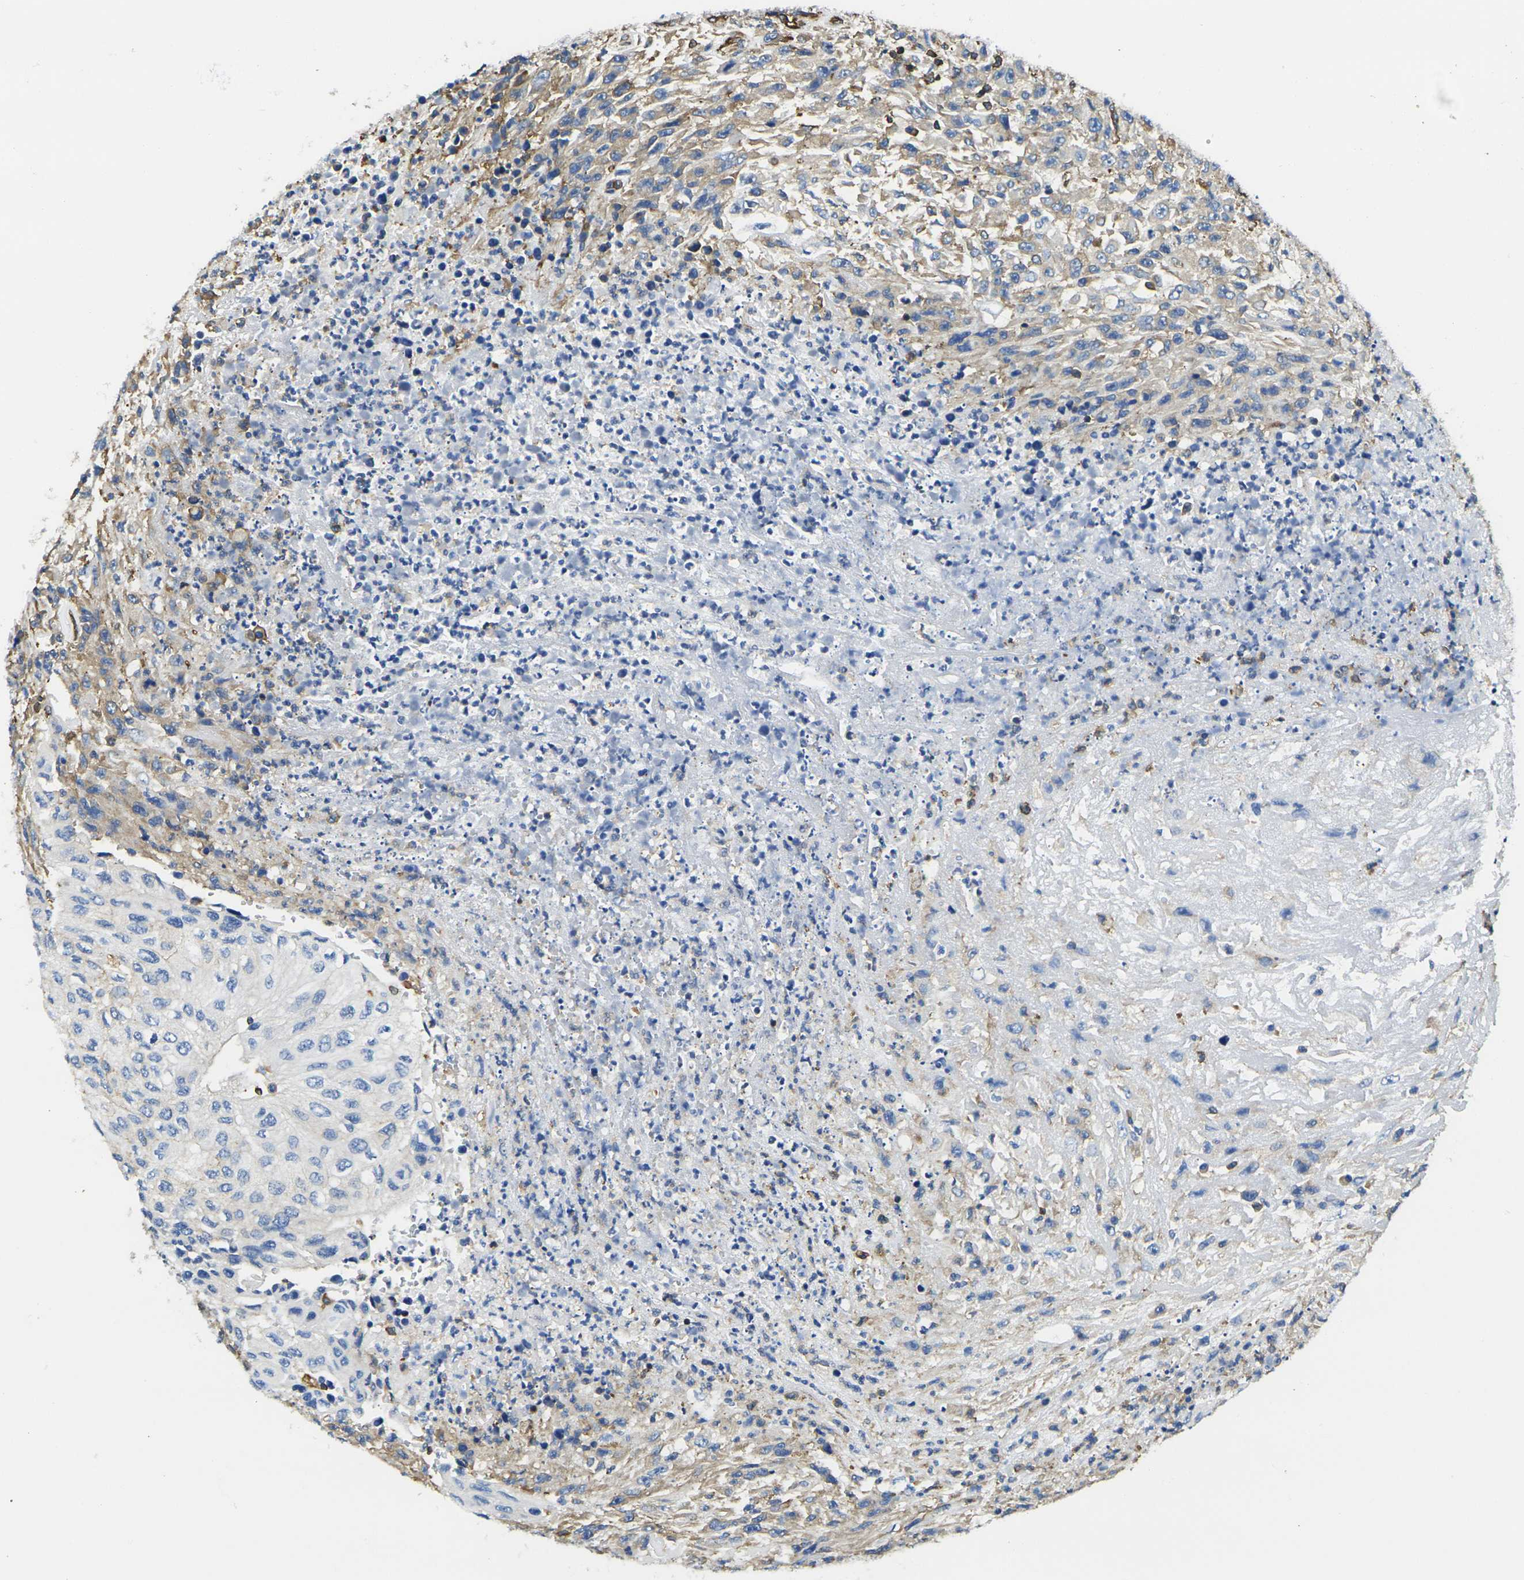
{"staining": {"intensity": "weak", "quantity": "25%-75%", "location": "cytoplasmic/membranous"}, "tissue": "urothelial cancer", "cell_type": "Tumor cells", "image_type": "cancer", "snomed": [{"axis": "morphology", "description": "Urothelial carcinoma, High grade"}, {"axis": "topography", "description": "Urinary bladder"}], "caption": "A low amount of weak cytoplasmic/membranous expression is seen in approximately 25%-75% of tumor cells in high-grade urothelial carcinoma tissue.", "gene": "FAM110D", "patient": {"sex": "male", "age": 66}}